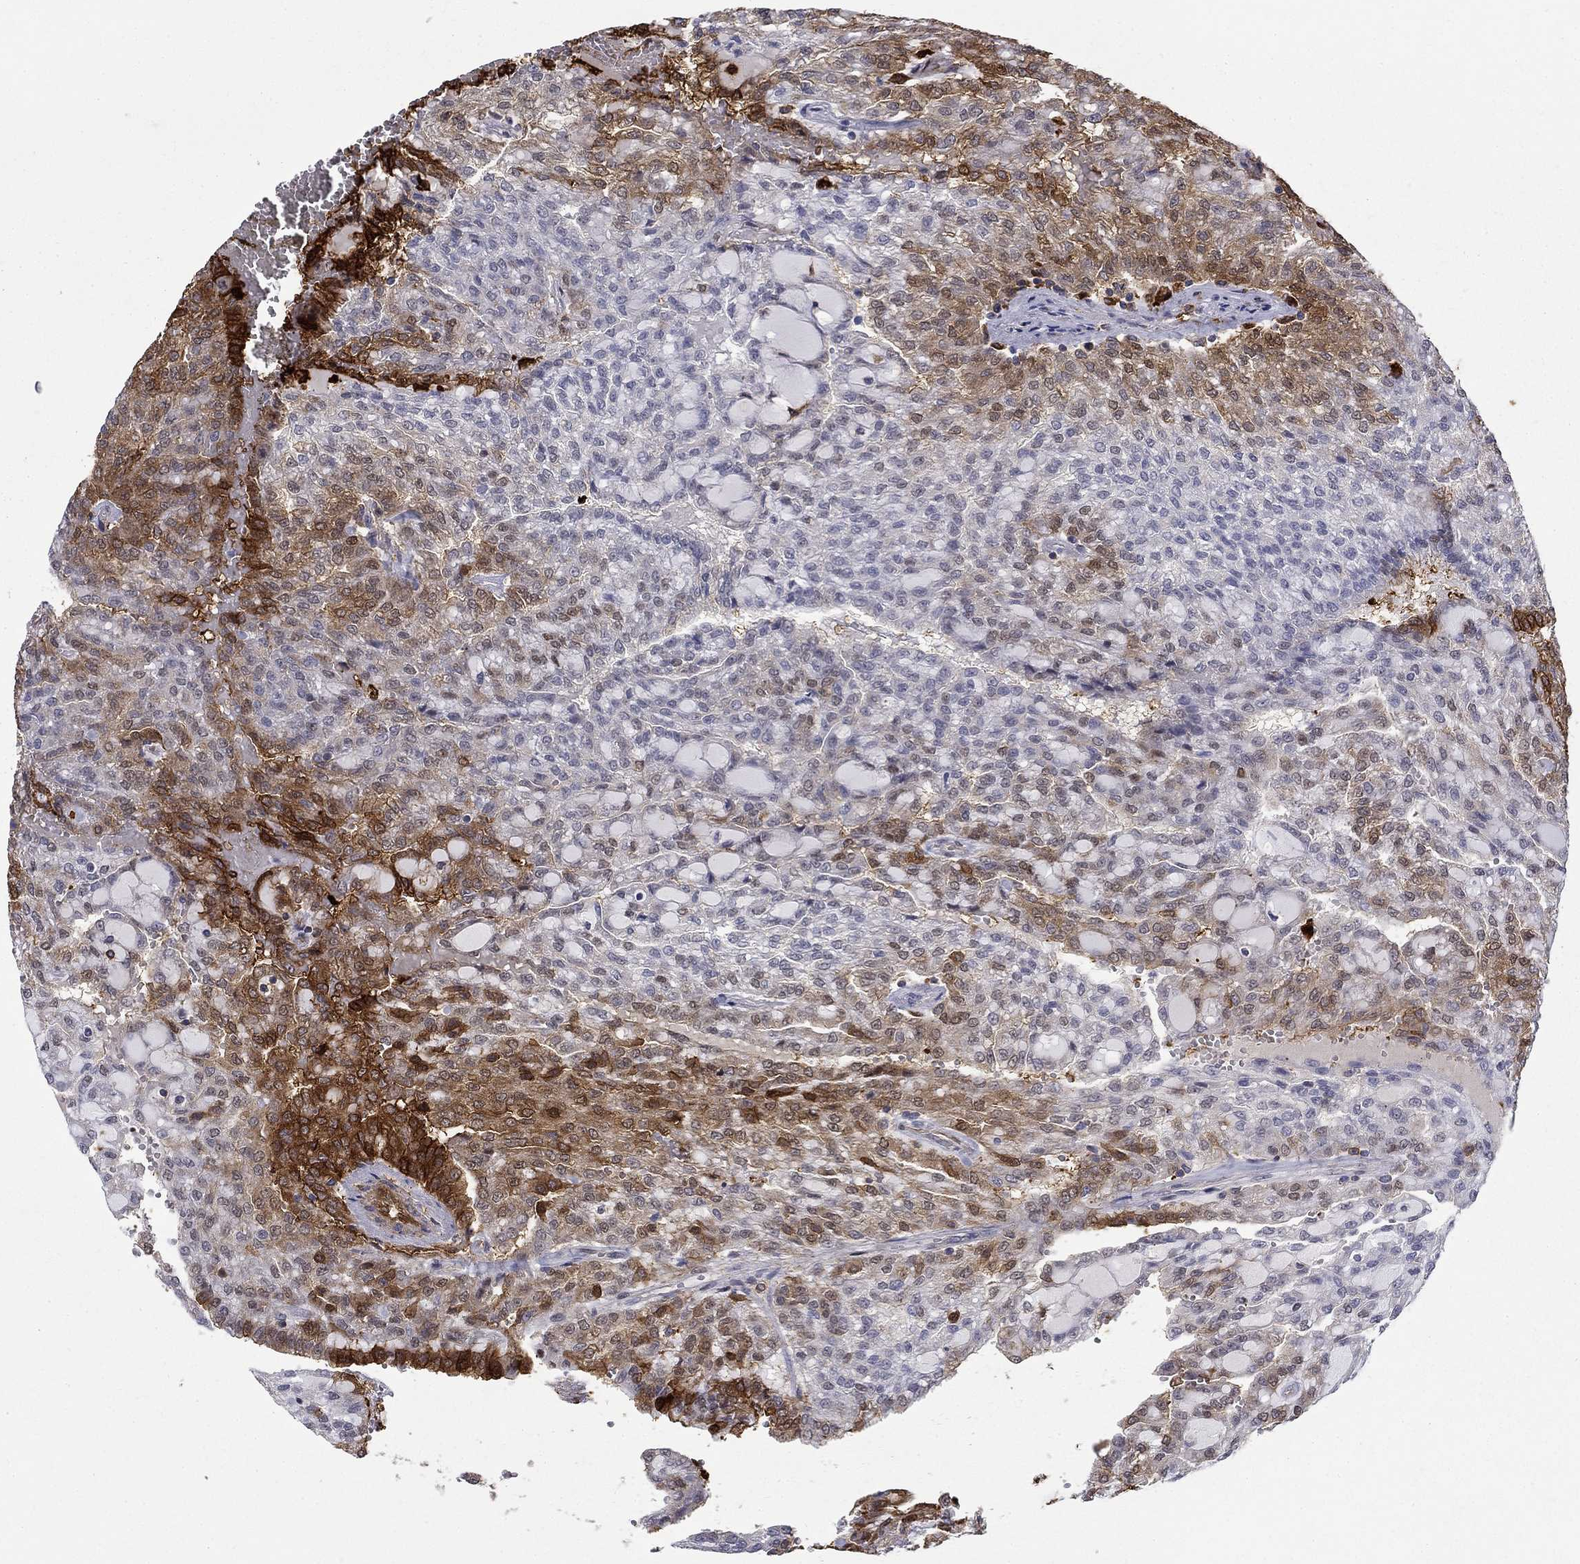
{"staining": {"intensity": "strong", "quantity": "25%-75%", "location": "cytoplasmic/membranous"}, "tissue": "renal cancer", "cell_type": "Tumor cells", "image_type": "cancer", "snomed": [{"axis": "morphology", "description": "Adenocarcinoma, NOS"}, {"axis": "topography", "description": "Kidney"}], "caption": "Approximately 25%-75% of tumor cells in renal adenocarcinoma exhibit strong cytoplasmic/membranous protein staining as visualized by brown immunohistochemical staining.", "gene": "PCBP3", "patient": {"sex": "male", "age": 63}}